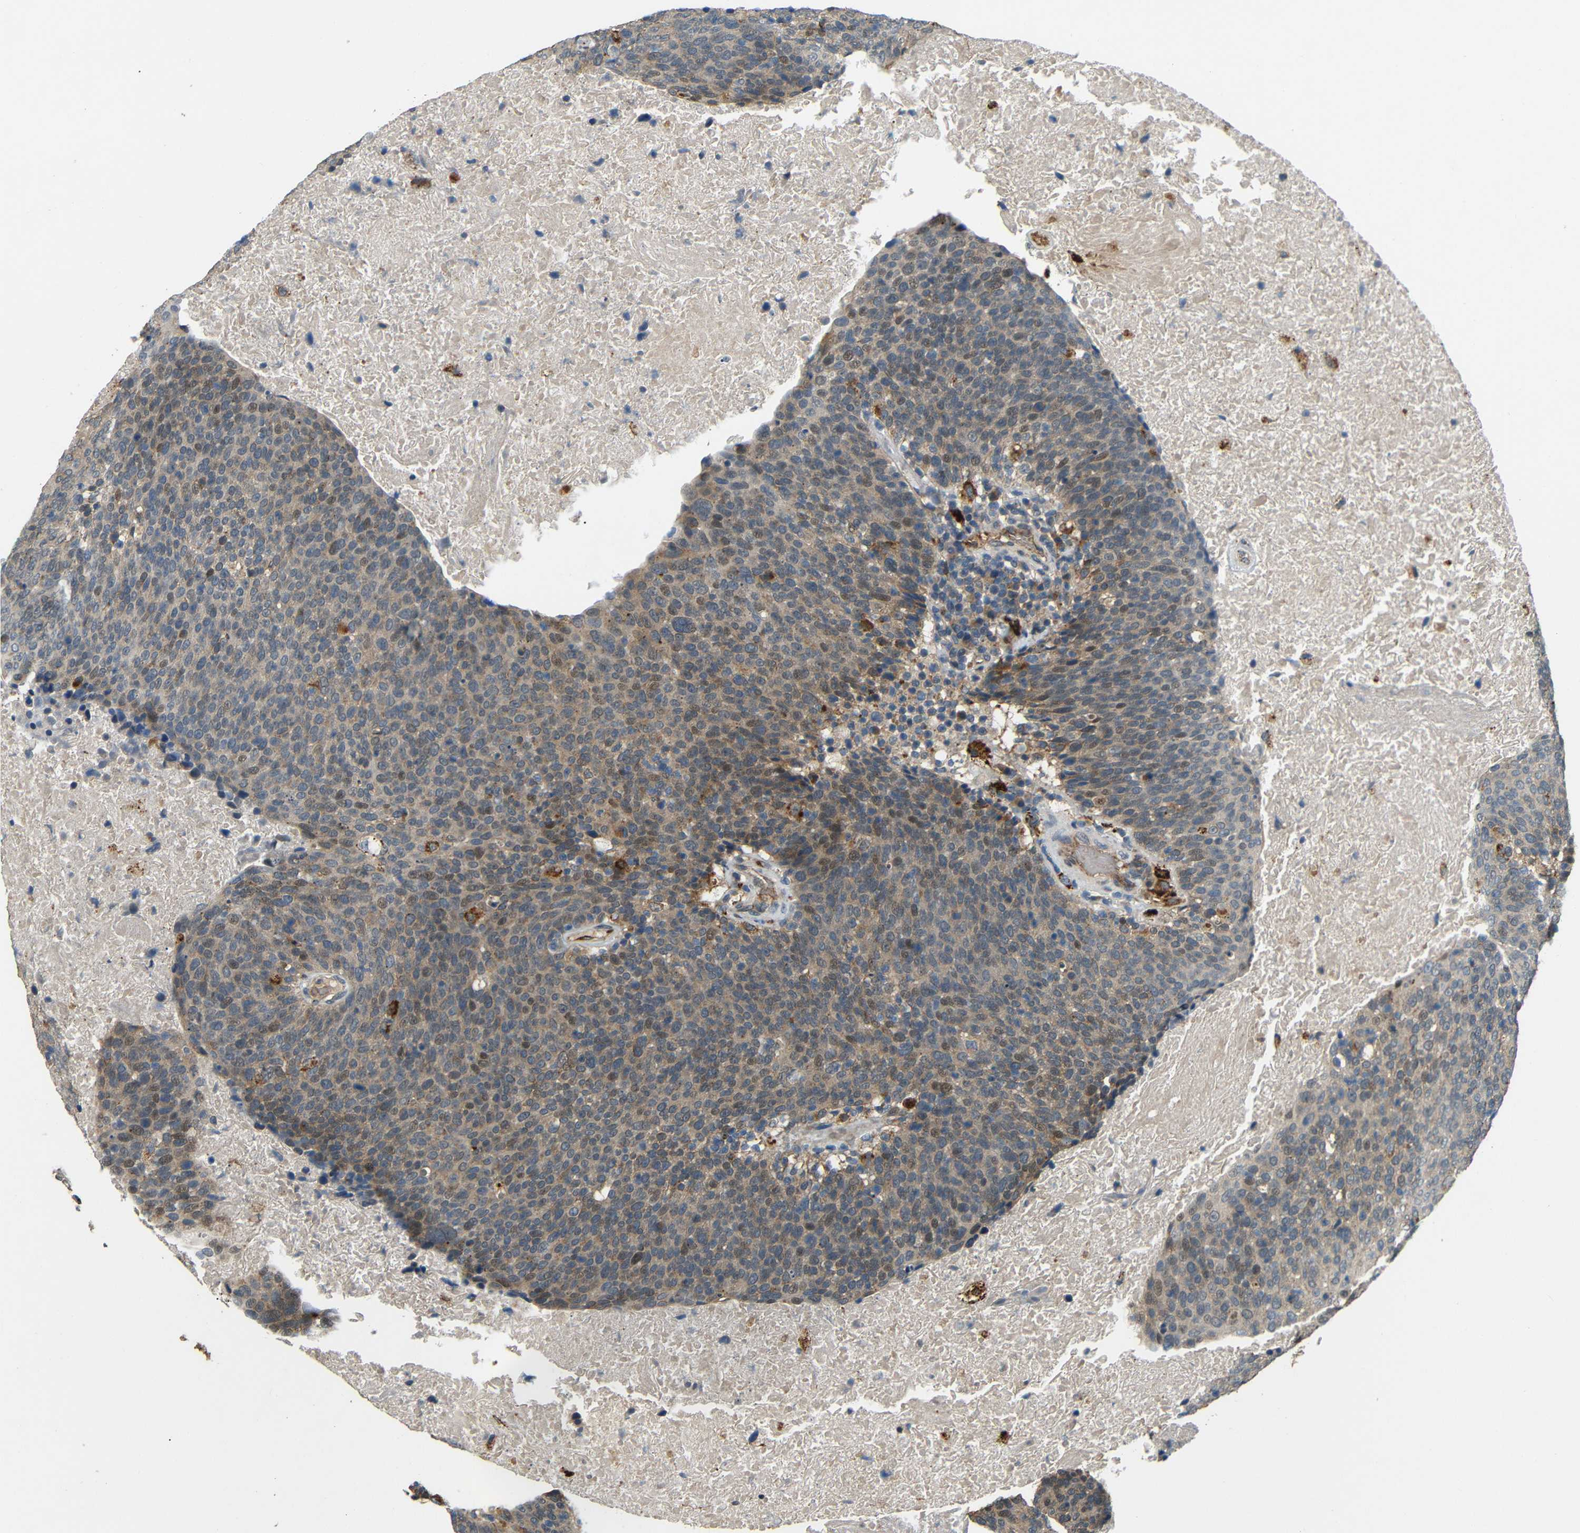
{"staining": {"intensity": "moderate", "quantity": "<25%", "location": "cytoplasmic/membranous,nuclear"}, "tissue": "head and neck cancer", "cell_type": "Tumor cells", "image_type": "cancer", "snomed": [{"axis": "morphology", "description": "Squamous cell carcinoma, NOS"}, {"axis": "morphology", "description": "Squamous cell carcinoma, metastatic, NOS"}, {"axis": "topography", "description": "Lymph node"}, {"axis": "topography", "description": "Head-Neck"}], "caption": "The photomicrograph demonstrates staining of head and neck cancer (metastatic squamous cell carcinoma), revealing moderate cytoplasmic/membranous and nuclear protein staining (brown color) within tumor cells.", "gene": "ATP7A", "patient": {"sex": "male", "age": 62}}